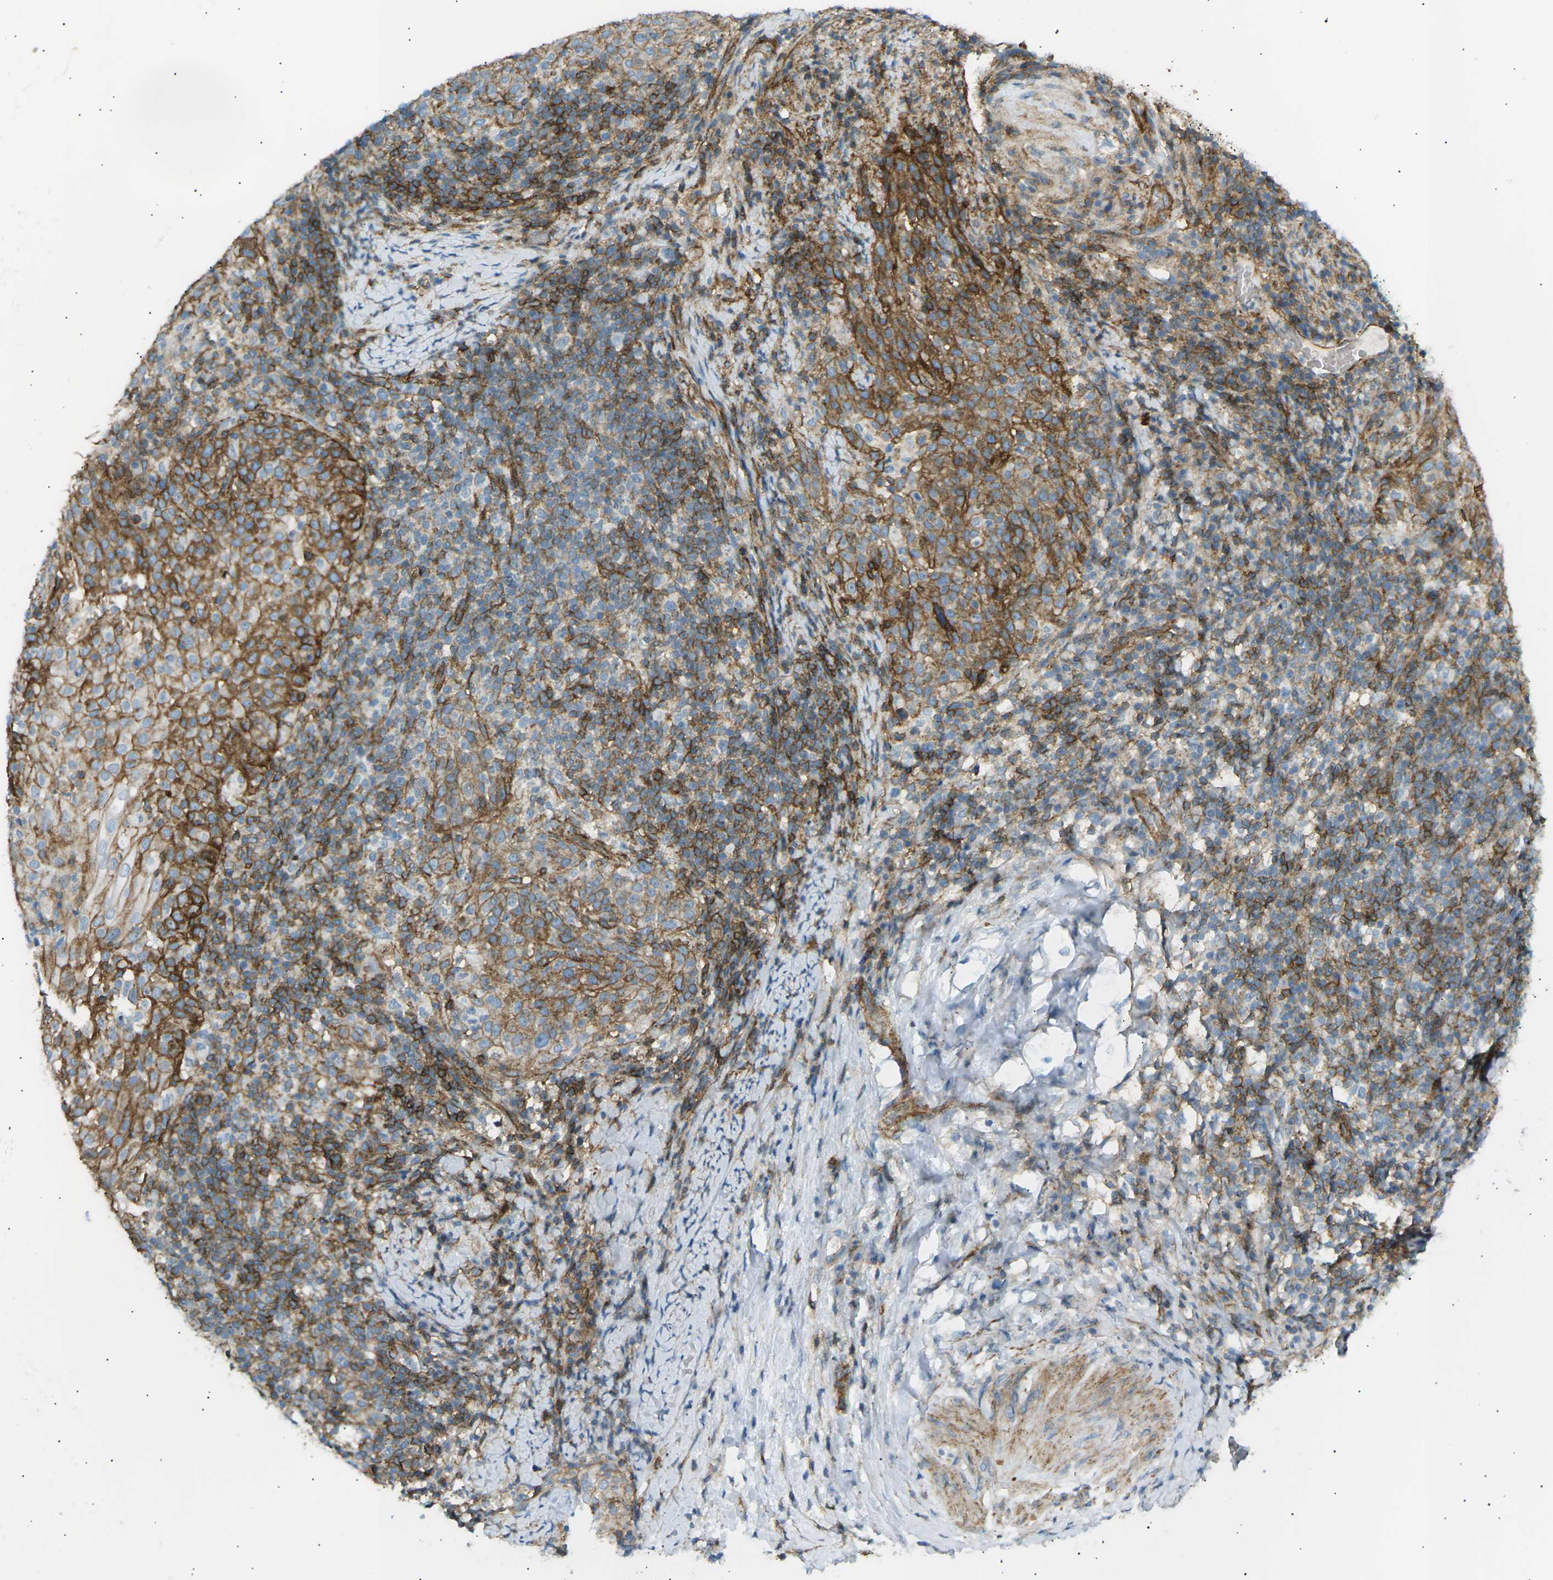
{"staining": {"intensity": "strong", "quantity": ">75%", "location": "cytoplasmic/membranous"}, "tissue": "cervical cancer", "cell_type": "Tumor cells", "image_type": "cancer", "snomed": [{"axis": "morphology", "description": "Squamous cell carcinoma, NOS"}, {"axis": "topography", "description": "Cervix"}], "caption": "Brown immunohistochemical staining in squamous cell carcinoma (cervical) exhibits strong cytoplasmic/membranous expression in approximately >75% of tumor cells. Nuclei are stained in blue.", "gene": "ATP2B4", "patient": {"sex": "female", "age": 51}}